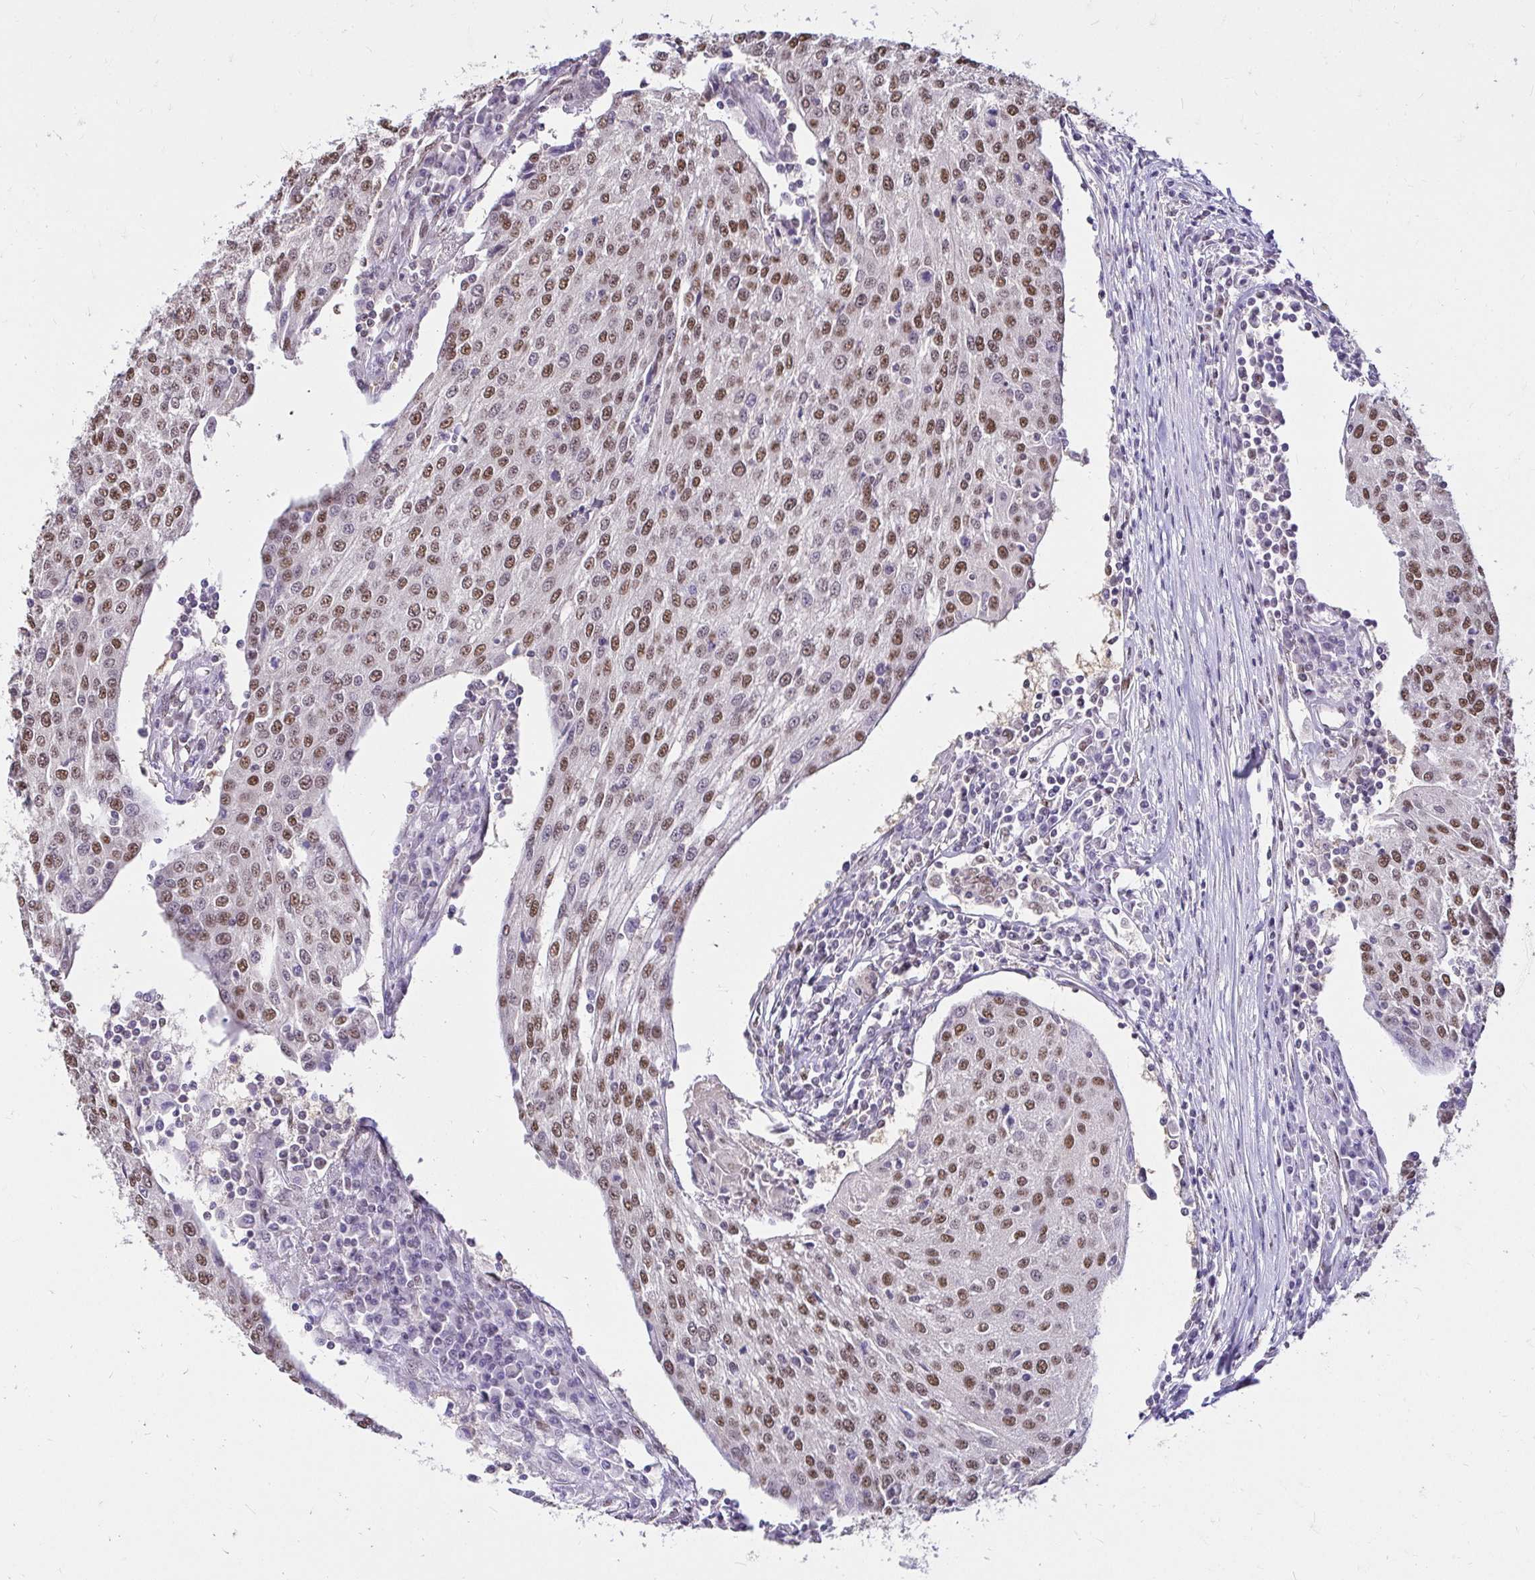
{"staining": {"intensity": "moderate", "quantity": ">75%", "location": "nuclear"}, "tissue": "urothelial cancer", "cell_type": "Tumor cells", "image_type": "cancer", "snomed": [{"axis": "morphology", "description": "Urothelial carcinoma, High grade"}, {"axis": "topography", "description": "Urinary bladder"}], "caption": "High-magnification brightfield microscopy of urothelial carcinoma (high-grade) stained with DAB (brown) and counterstained with hematoxylin (blue). tumor cells exhibit moderate nuclear positivity is present in about>75% of cells.", "gene": "RIMS4", "patient": {"sex": "female", "age": 85}}